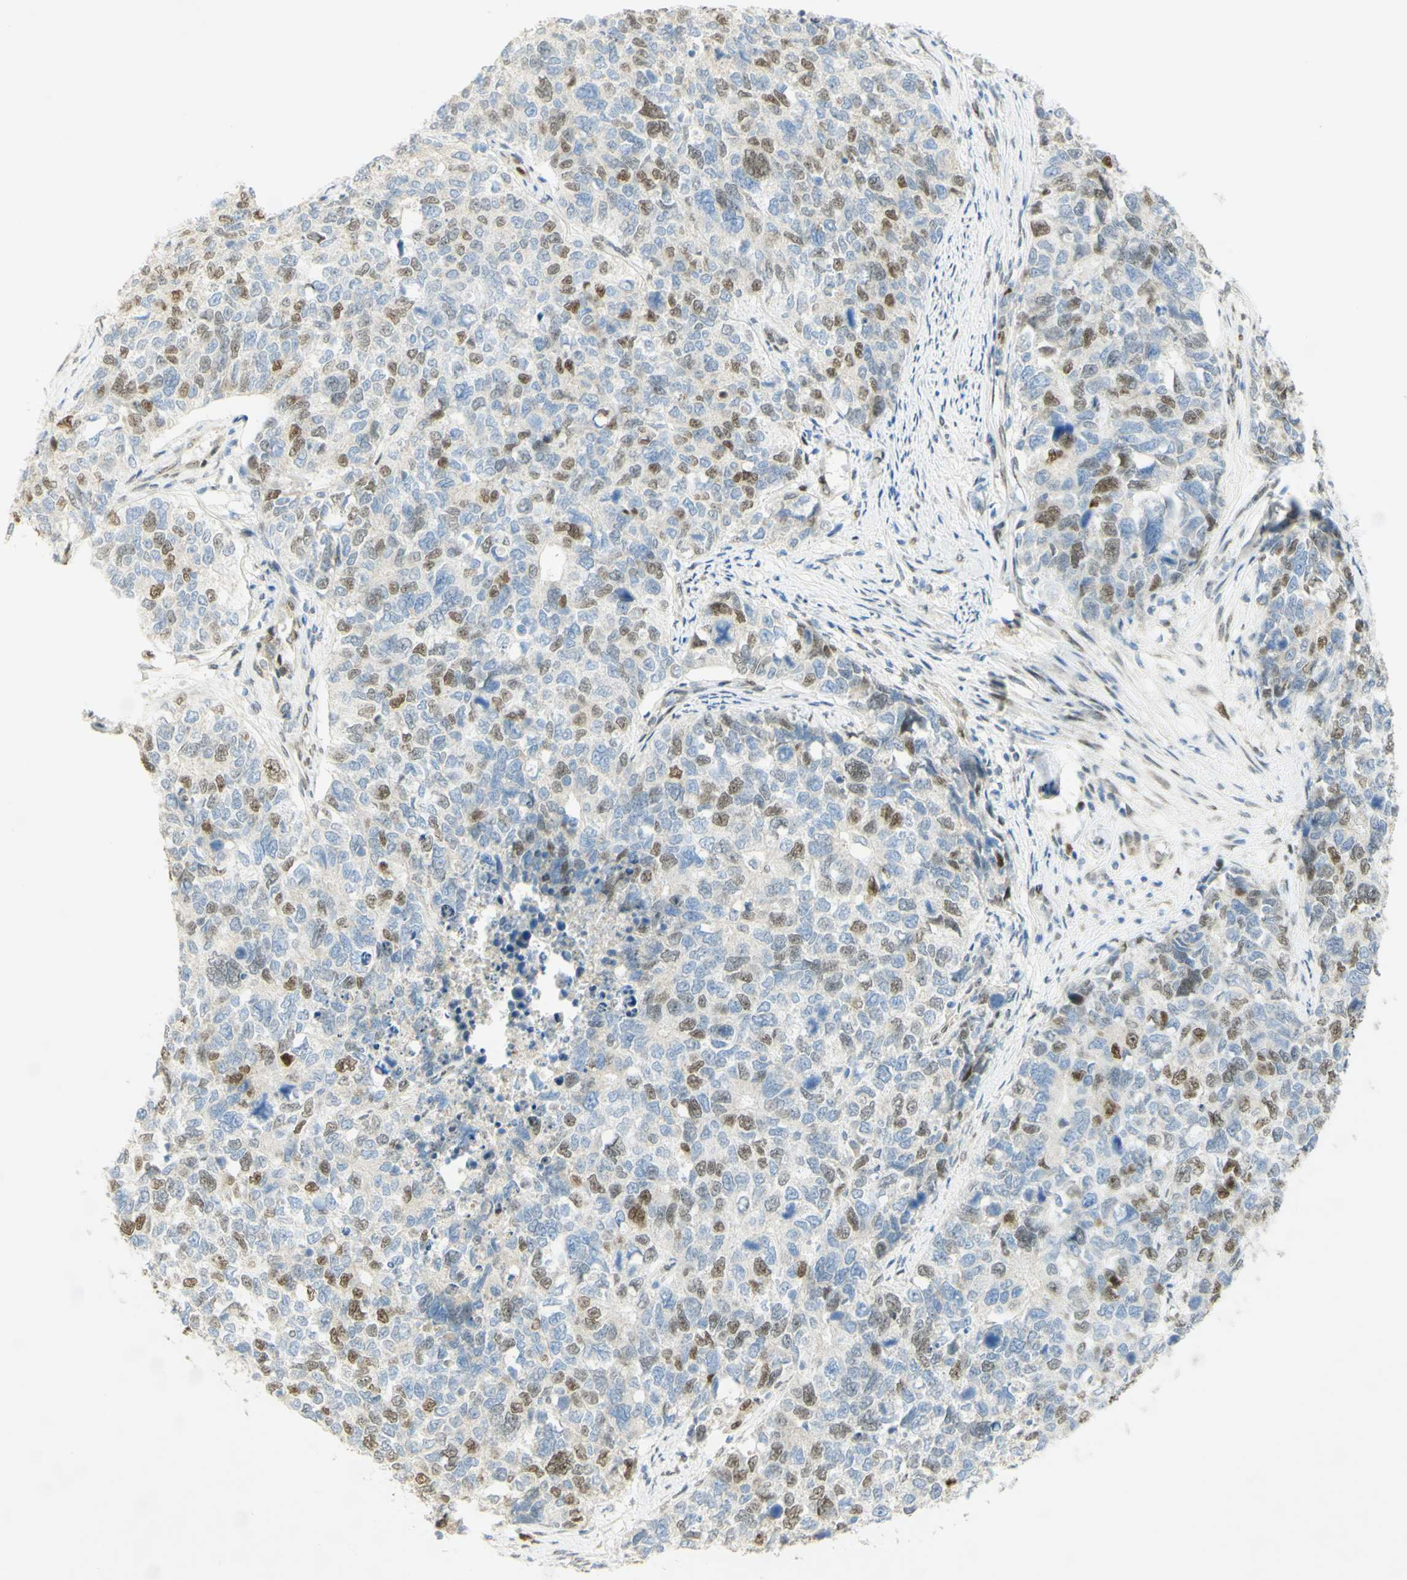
{"staining": {"intensity": "moderate", "quantity": "25%-75%", "location": "nuclear"}, "tissue": "cervical cancer", "cell_type": "Tumor cells", "image_type": "cancer", "snomed": [{"axis": "morphology", "description": "Squamous cell carcinoma, NOS"}, {"axis": "topography", "description": "Cervix"}], "caption": "A high-resolution histopathology image shows immunohistochemistry staining of cervical squamous cell carcinoma, which shows moderate nuclear expression in about 25%-75% of tumor cells. (Stains: DAB (3,3'-diaminobenzidine) in brown, nuclei in blue, Microscopy: brightfield microscopy at high magnification).", "gene": "E2F1", "patient": {"sex": "female", "age": 63}}